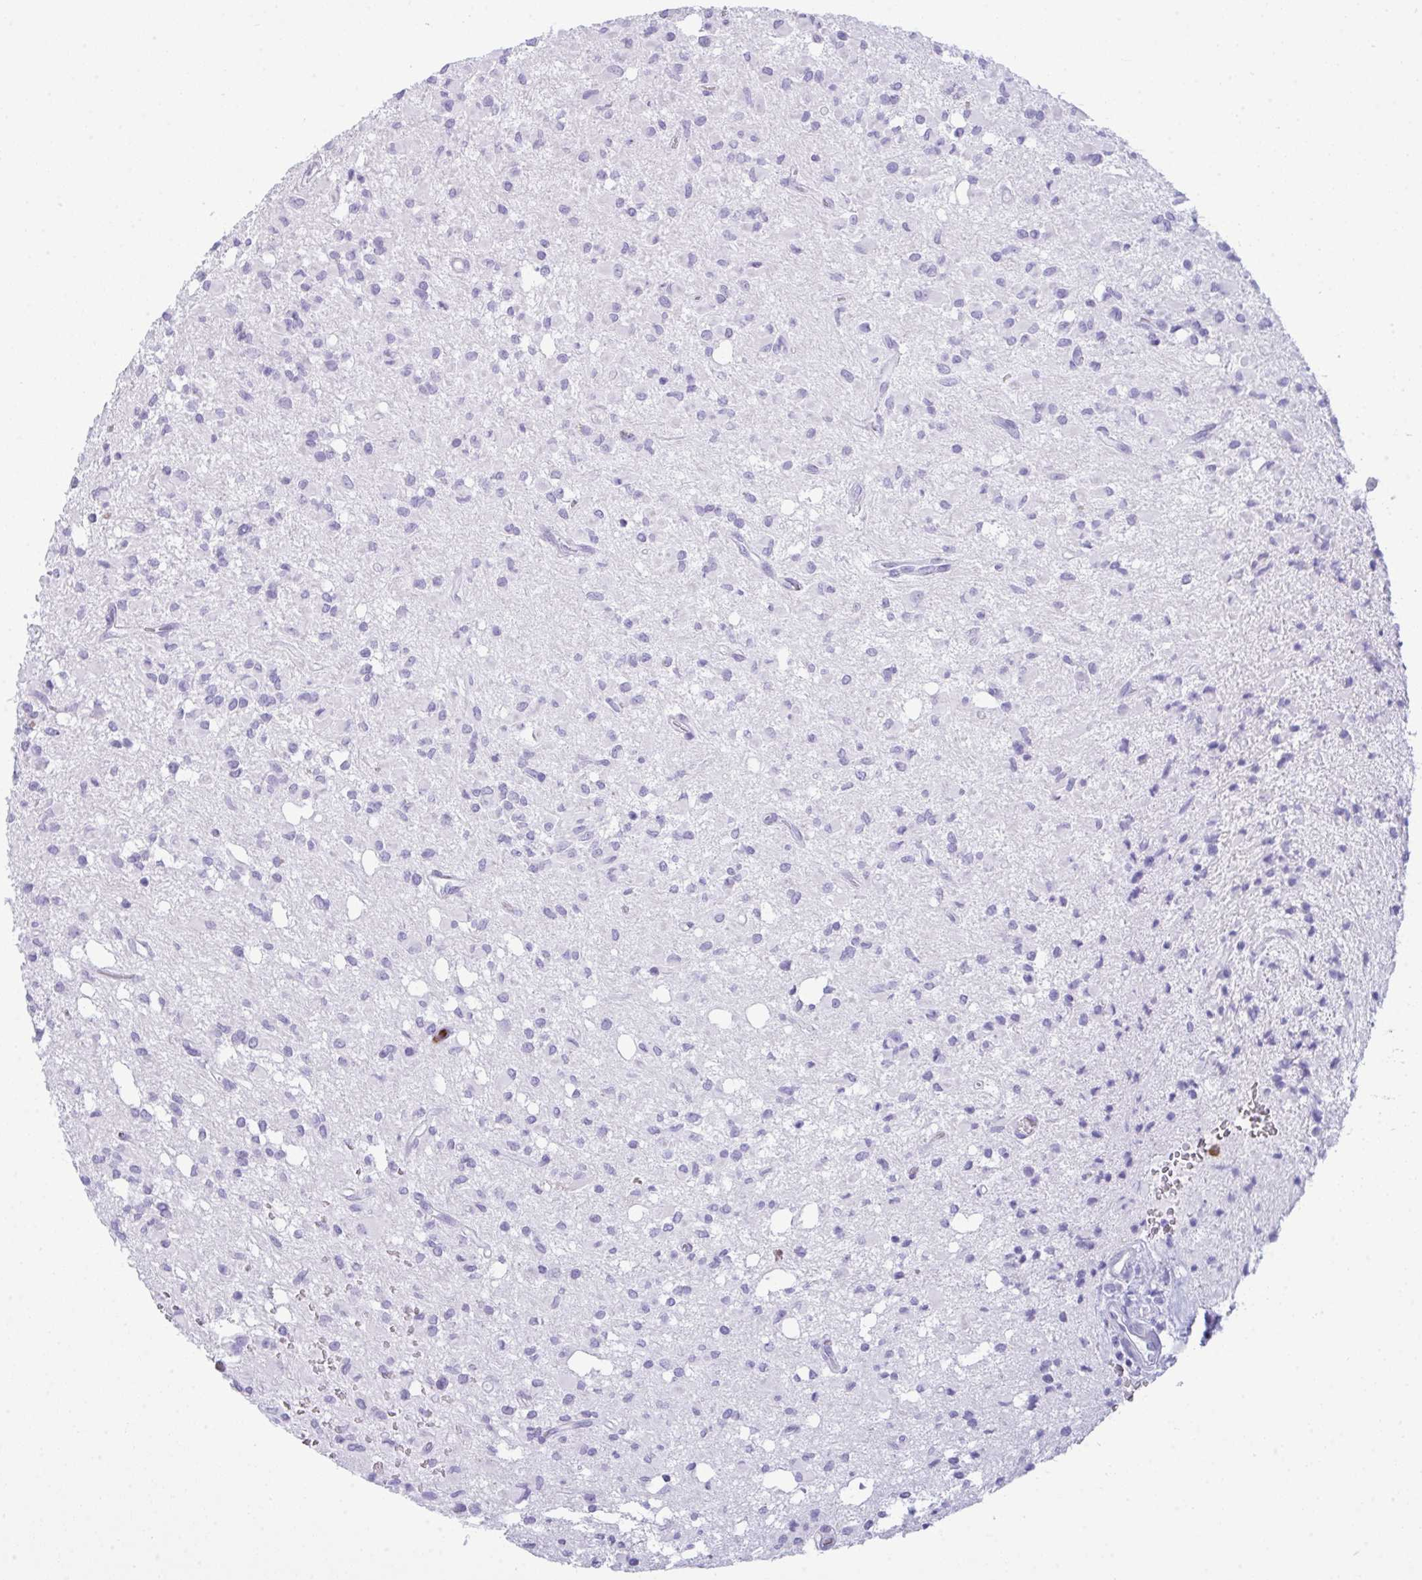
{"staining": {"intensity": "negative", "quantity": "none", "location": "none"}, "tissue": "glioma", "cell_type": "Tumor cells", "image_type": "cancer", "snomed": [{"axis": "morphology", "description": "Glioma, malignant, Low grade"}, {"axis": "topography", "description": "Brain"}], "caption": "High power microscopy micrograph of an immunohistochemistry histopathology image of malignant glioma (low-grade), revealing no significant staining in tumor cells.", "gene": "ARHGAP42", "patient": {"sex": "female", "age": 33}}